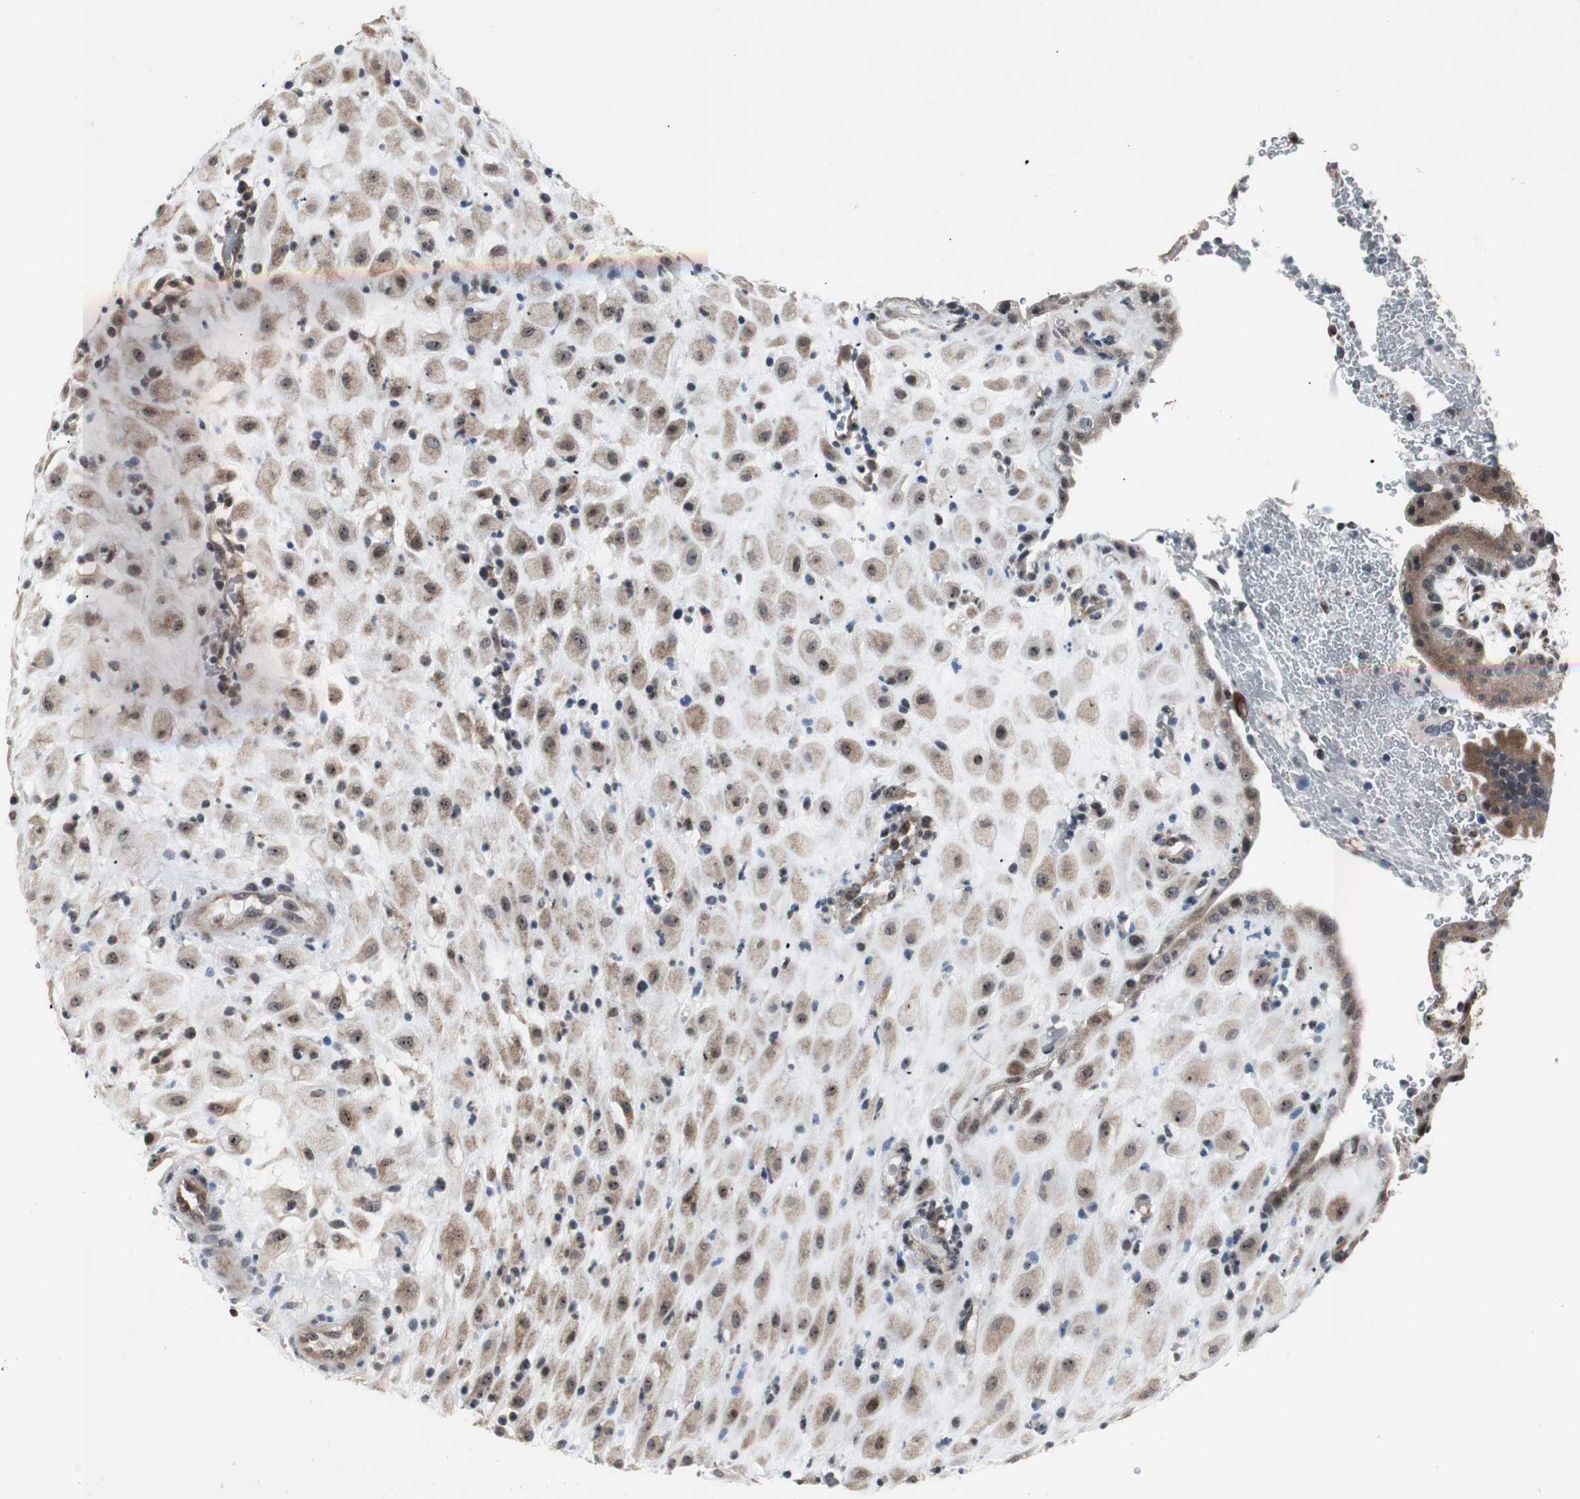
{"staining": {"intensity": "weak", "quantity": ">75%", "location": "cytoplasmic/membranous"}, "tissue": "placenta", "cell_type": "Decidual cells", "image_type": "normal", "snomed": [{"axis": "morphology", "description": "Normal tissue, NOS"}, {"axis": "topography", "description": "Placenta"}], "caption": "Immunohistochemical staining of normal human placenta demonstrates low levels of weak cytoplasmic/membranous expression in approximately >75% of decidual cells. (DAB IHC with brightfield microscopy, high magnification).", "gene": "MRPL40", "patient": {"sex": "female", "age": 19}}